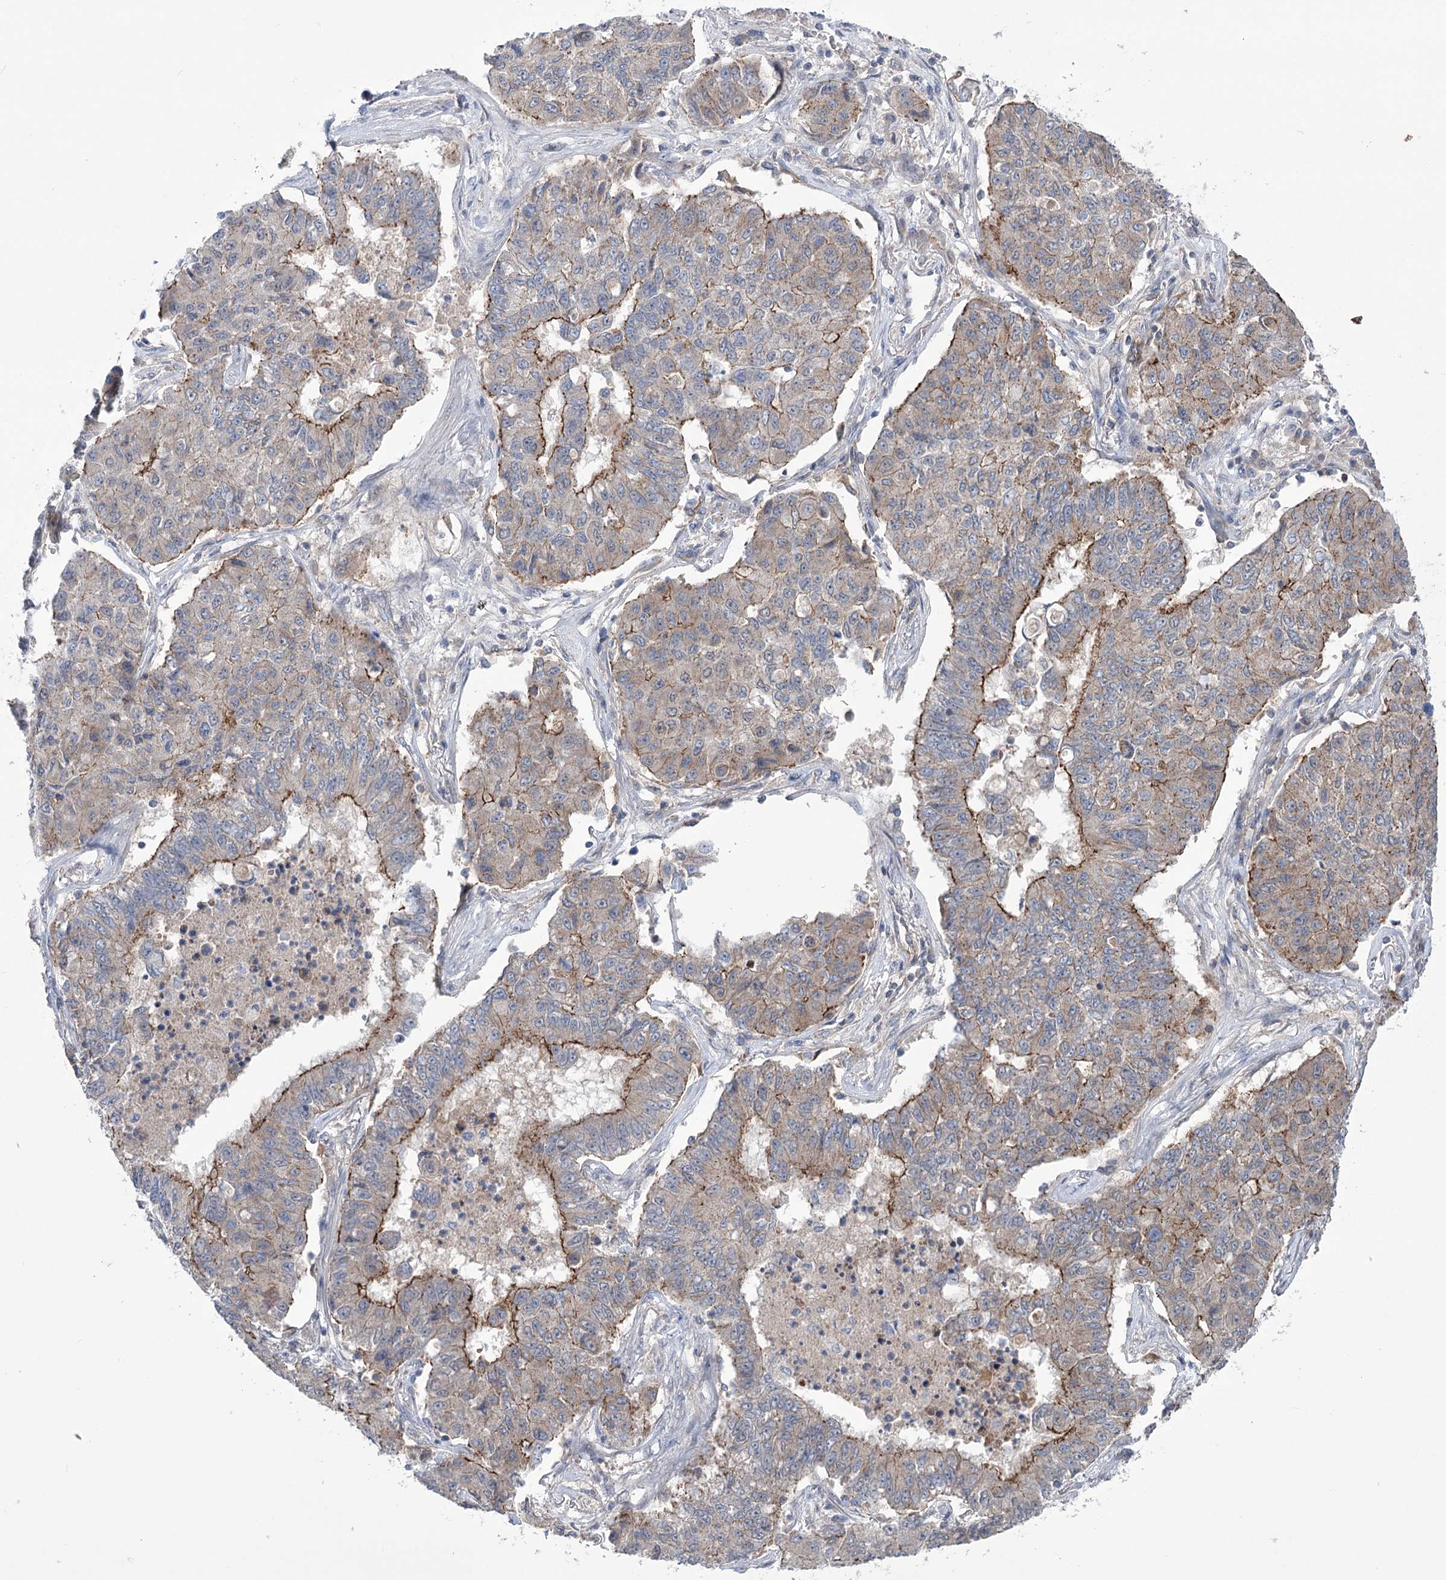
{"staining": {"intensity": "moderate", "quantity": "25%-75%", "location": "cytoplasmic/membranous"}, "tissue": "lung cancer", "cell_type": "Tumor cells", "image_type": "cancer", "snomed": [{"axis": "morphology", "description": "Squamous cell carcinoma, NOS"}, {"axis": "topography", "description": "Lung"}], "caption": "Immunohistochemistry (DAB (3,3'-diaminobenzidine)) staining of lung squamous cell carcinoma exhibits moderate cytoplasmic/membranous protein expression in about 25%-75% of tumor cells.", "gene": "TRIM71", "patient": {"sex": "male", "age": 74}}